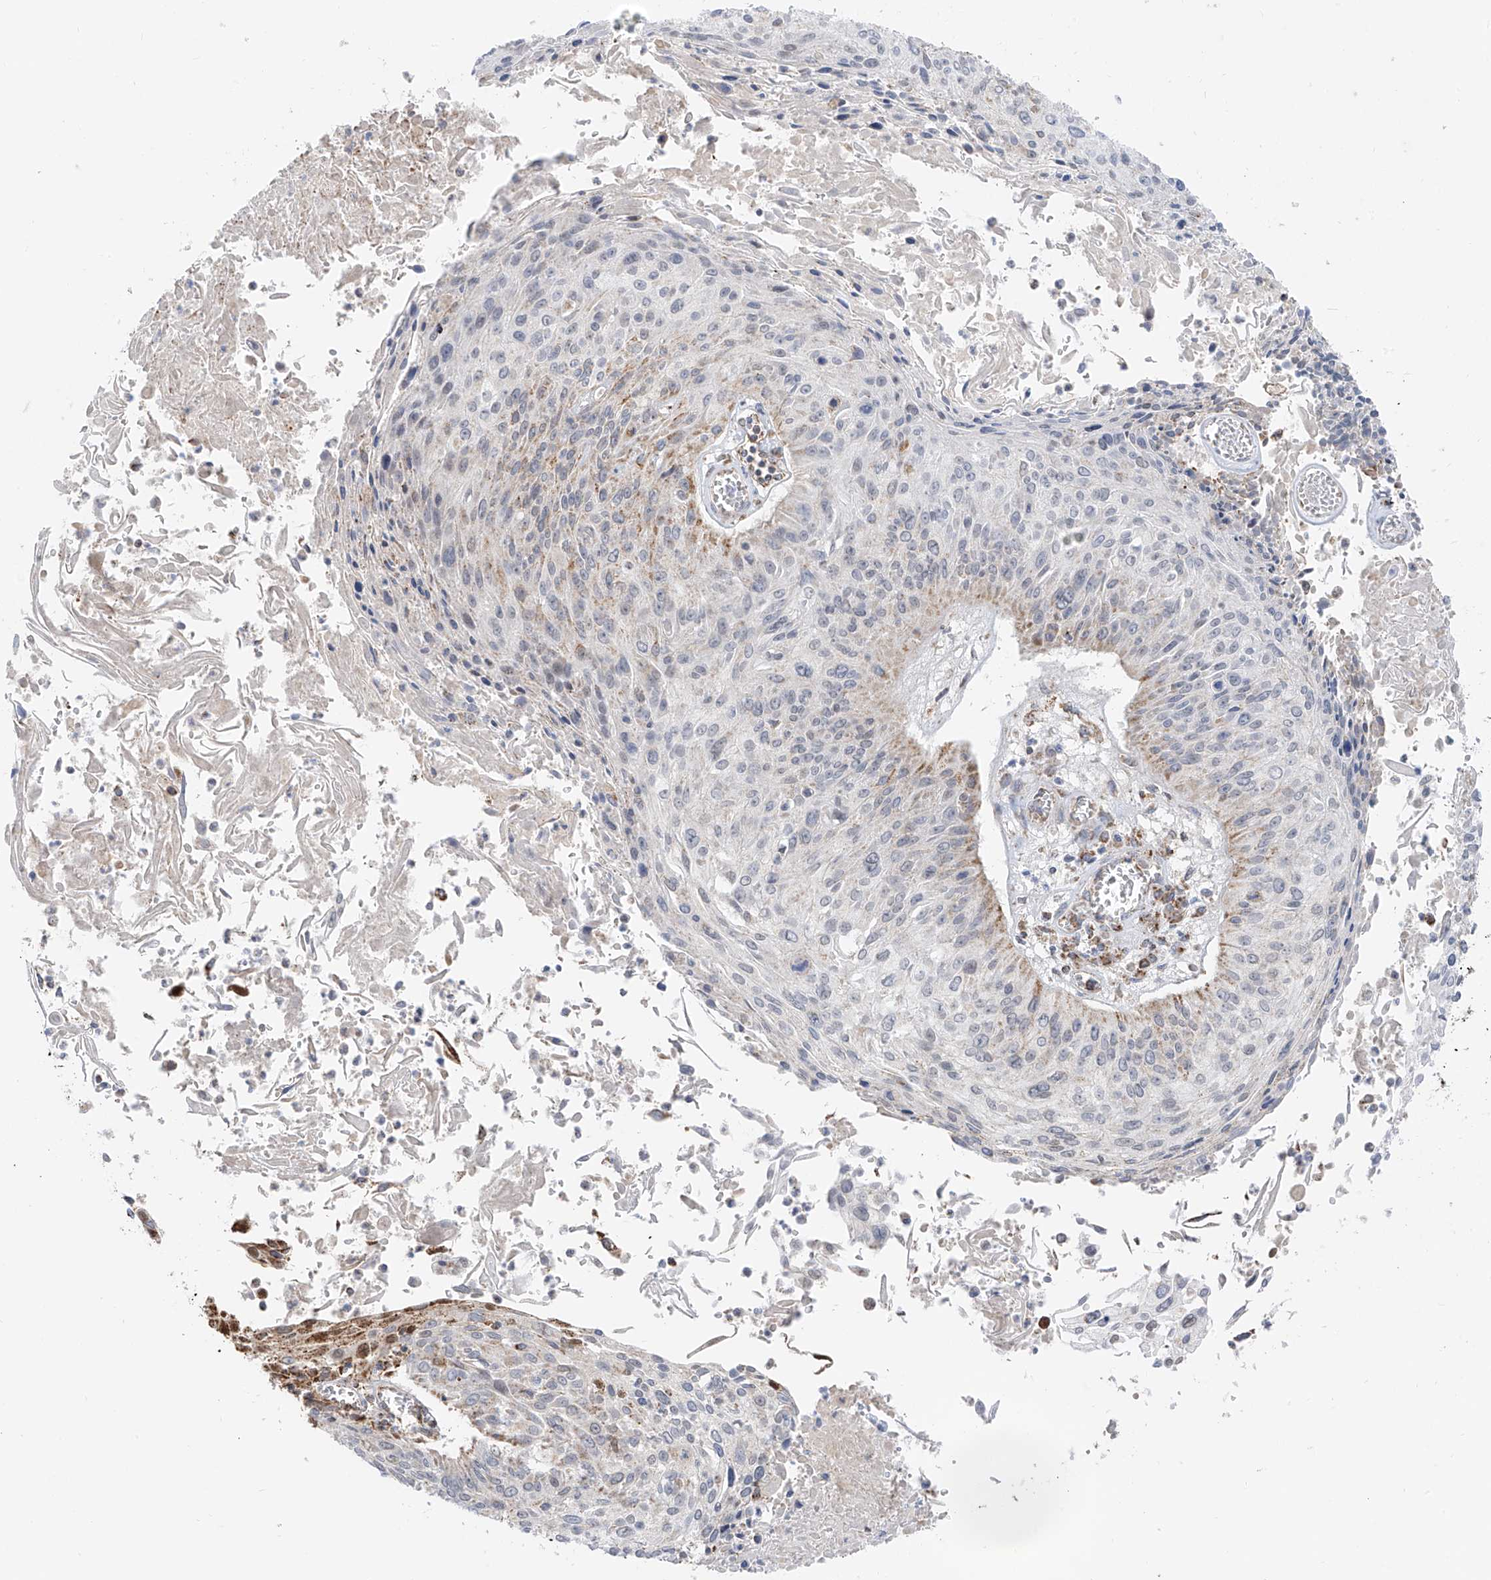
{"staining": {"intensity": "moderate", "quantity": "<25%", "location": "cytoplasmic/membranous"}, "tissue": "cervical cancer", "cell_type": "Tumor cells", "image_type": "cancer", "snomed": [{"axis": "morphology", "description": "Squamous cell carcinoma, NOS"}, {"axis": "topography", "description": "Cervix"}], "caption": "The histopathology image reveals immunohistochemical staining of cervical cancer (squamous cell carcinoma). There is moderate cytoplasmic/membranous expression is identified in approximately <25% of tumor cells. The staining is performed using DAB (3,3'-diaminobenzidine) brown chromogen to label protein expression. The nuclei are counter-stained blue using hematoxylin.", "gene": "ETHE1", "patient": {"sex": "female", "age": 51}}